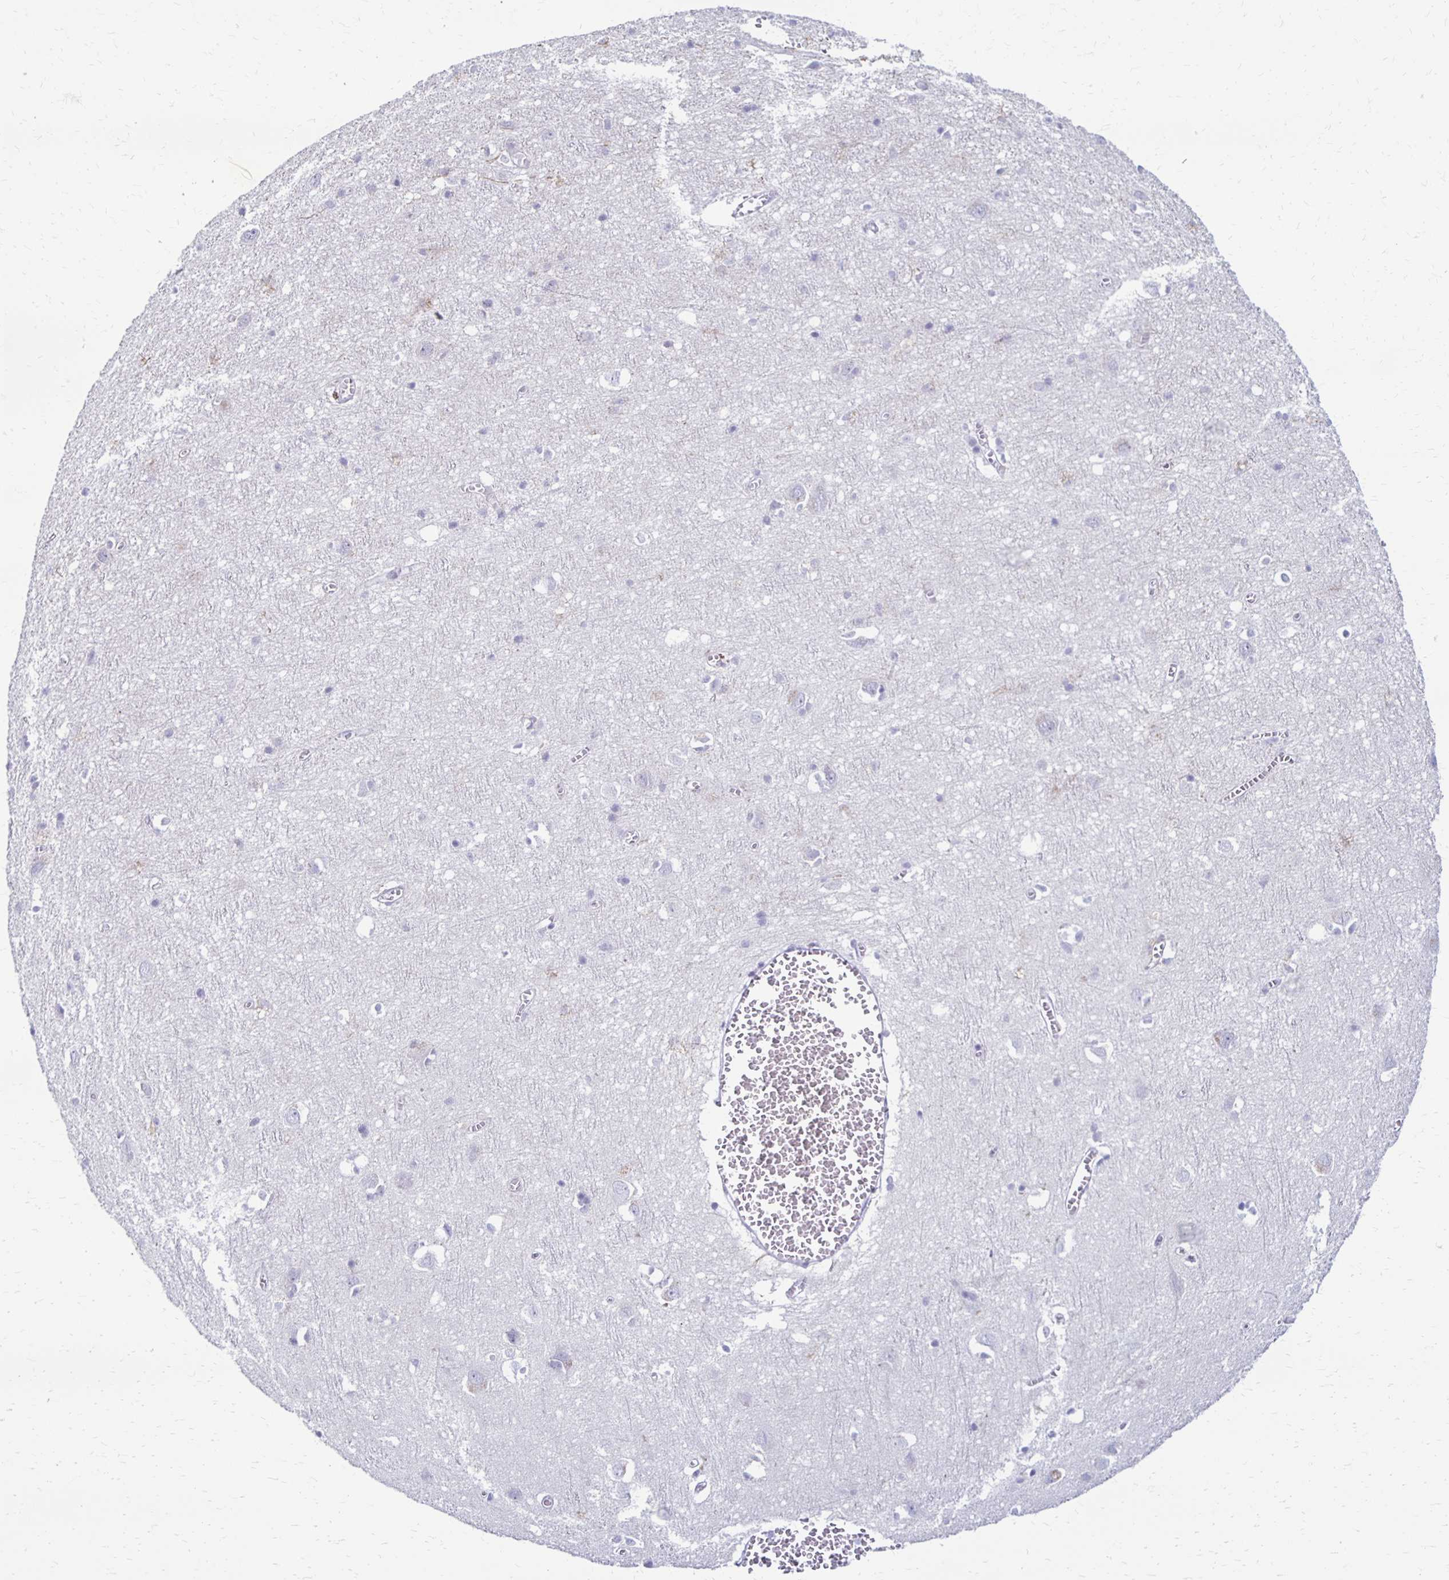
{"staining": {"intensity": "negative", "quantity": "none", "location": "none"}, "tissue": "cerebral cortex", "cell_type": "Endothelial cells", "image_type": "normal", "snomed": [{"axis": "morphology", "description": "Normal tissue, NOS"}, {"axis": "topography", "description": "Cerebral cortex"}], "caption": "A micrograph of cerebral cortex stained for a protein shows no brown staining in endothelial cells. (Stains: DAB (3,3'-diaminobenzidine) IHC with hematoxylin counter stain, Microscopy: brightfield microscopy at high magnification).", "gene": "RYR1", "patient": {"sex": "male", "age": 70}}